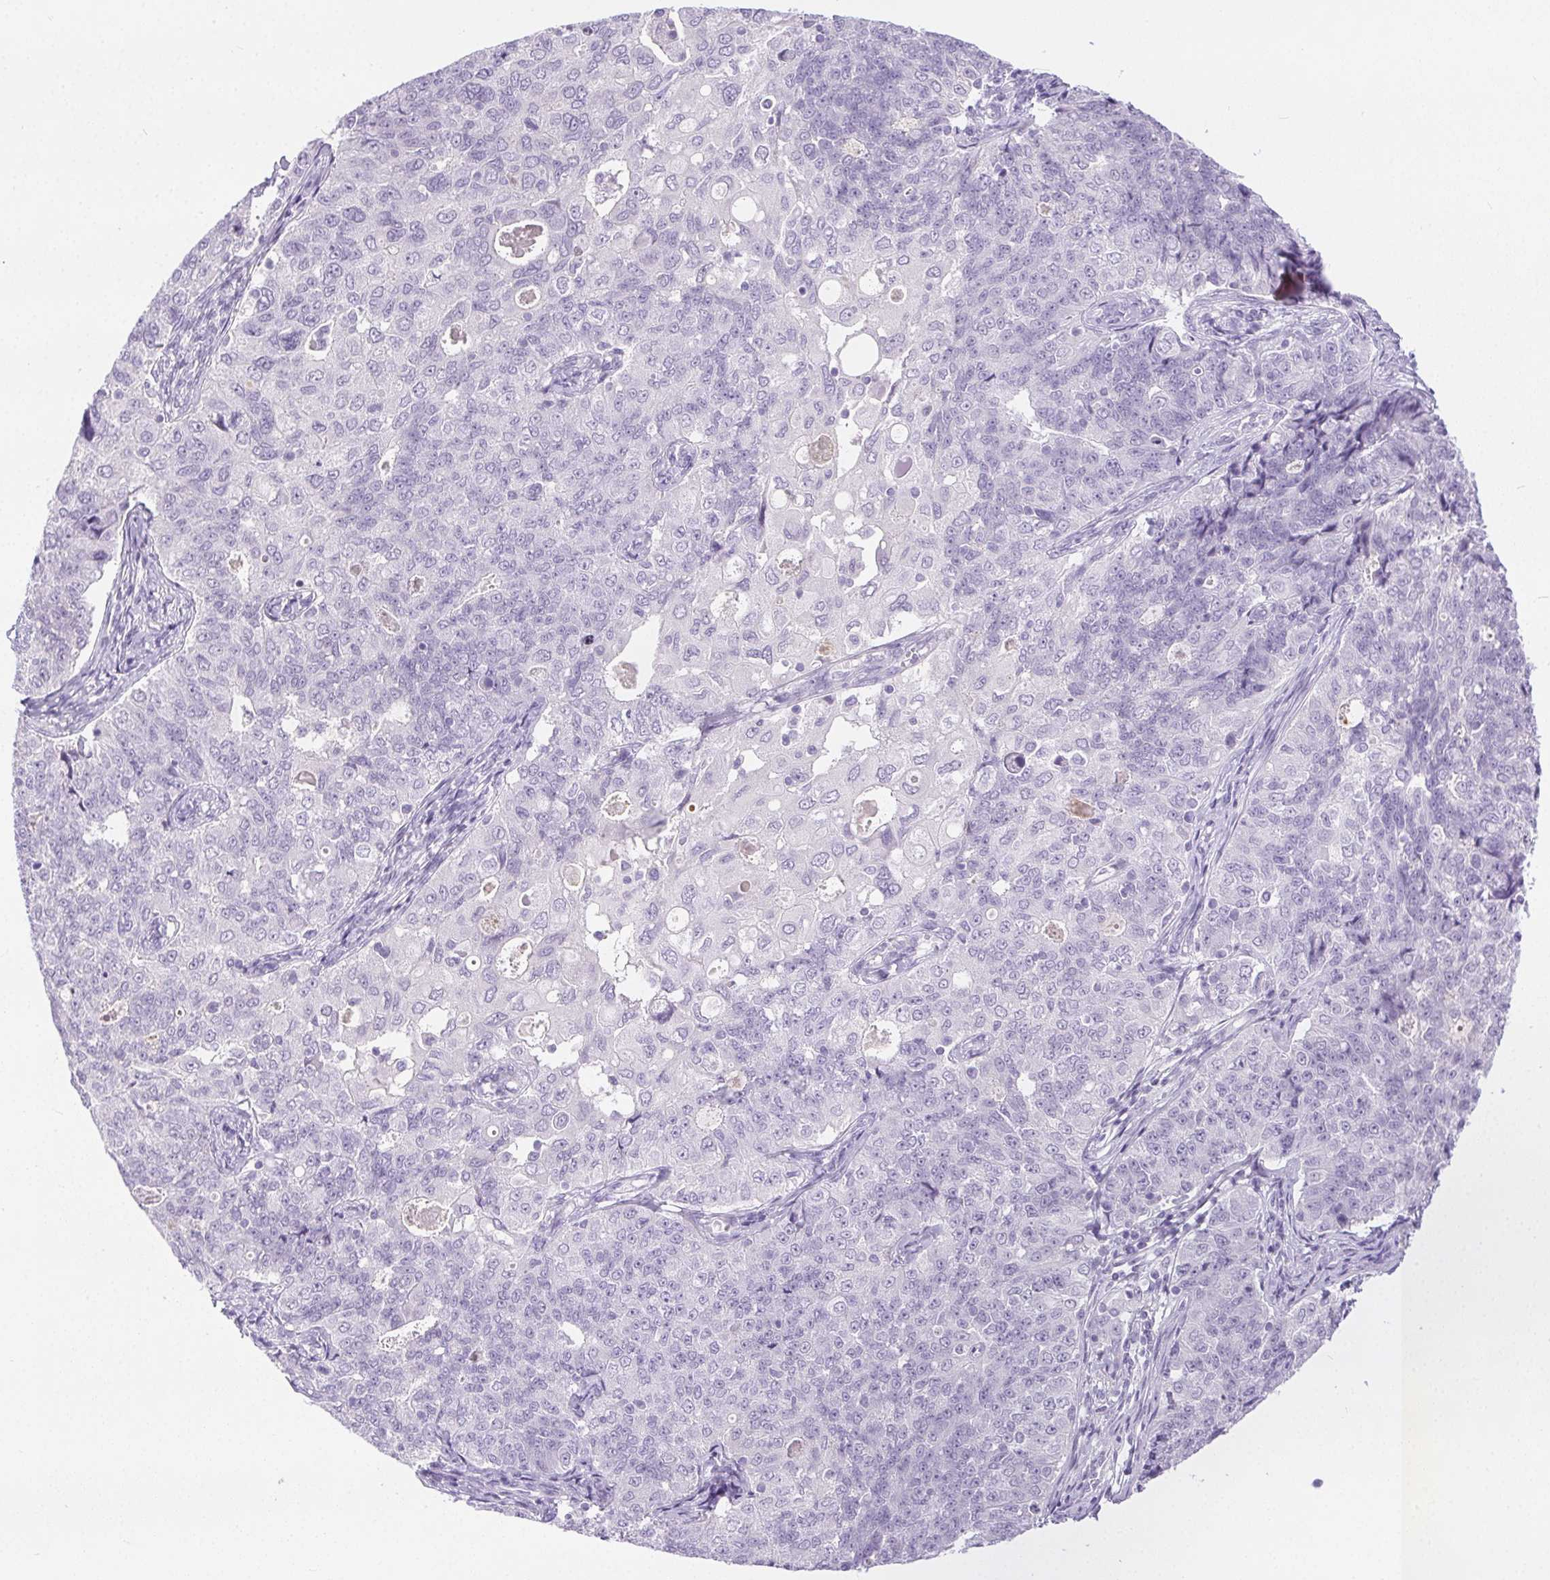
{"staining": {"intensity": "negative", "quantity": "none", "location": "none"}, "tissue": "endometrial cancer", "cell_type": "Tumor cells", "image_type": "cancer", "snomed": [{"axis": "morphology", "description": "Adenocarcinoma, NOS"}, {"axis": "topography", "description": "Endometrium"}], "caption": "A high-resolution micrograph shows immunohistochemistry staining of endometrial cancer, which exhibits no significant staining in tumor cells. (Brightfield microscopy of DAB IHC at high magnification).", "gene": "C20orf85", "patient": {"sex": "female", "age": 43}}